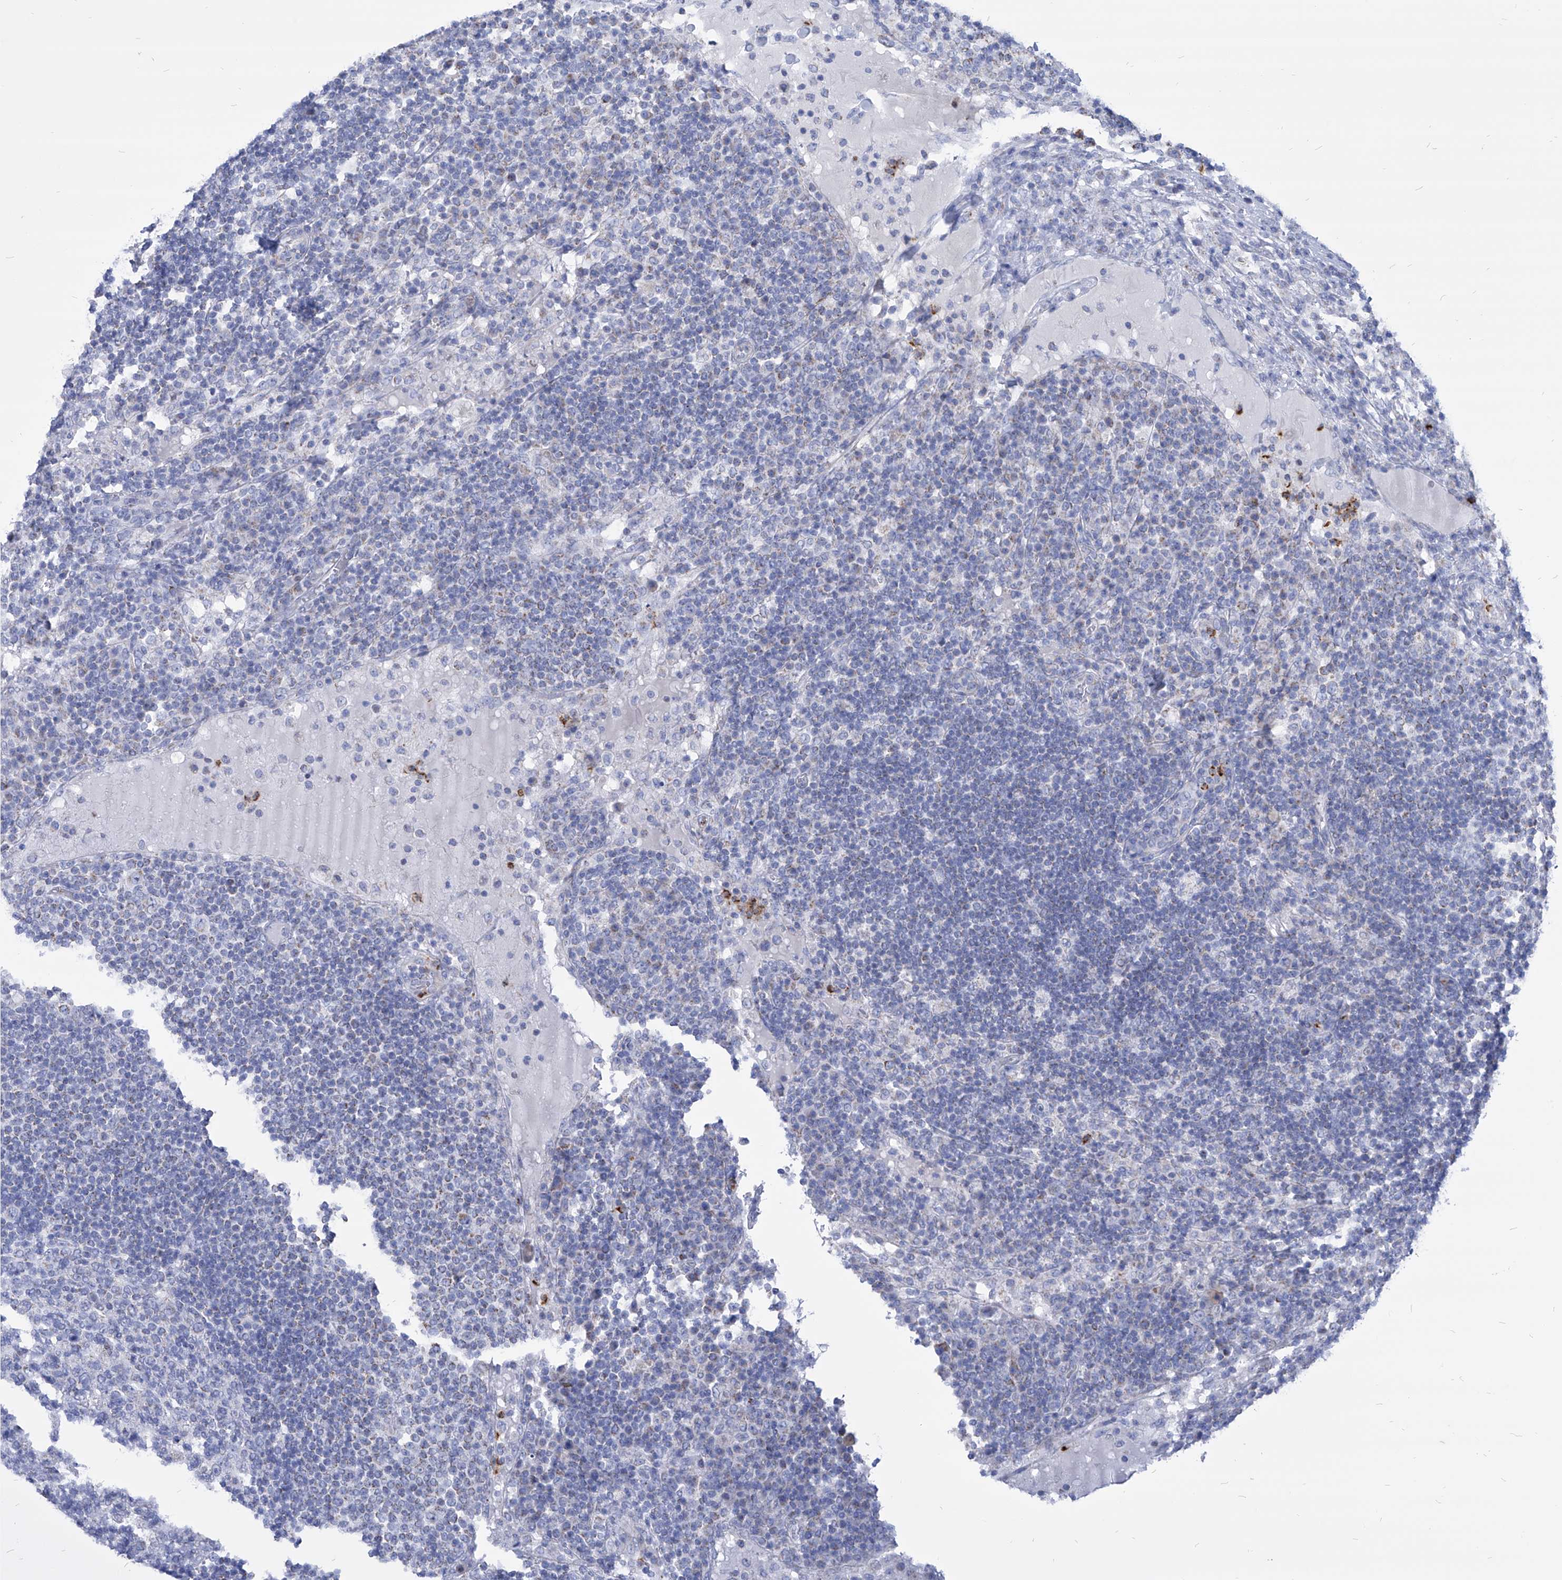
{"staining": {"intensity": "negative", "quantity": "none", "location": "none"}, "tissue": "lymph node", "cell_type": "Germinal center cells", "image_type": "normal", "snomed": [{"axis": "morphology", "description": "Normal tissue, NOS"}, {"axis": "topography", "description": "Lymph node"}], "caption": "Immunohistochemical staining of unremarkable human lymph node reveals no significant staining in germinal center cells. (Brightfield microscopy of DAB IHC at high magnification).", "gene": "COQ3", "patient": {"sex": "female", "age": 53}}